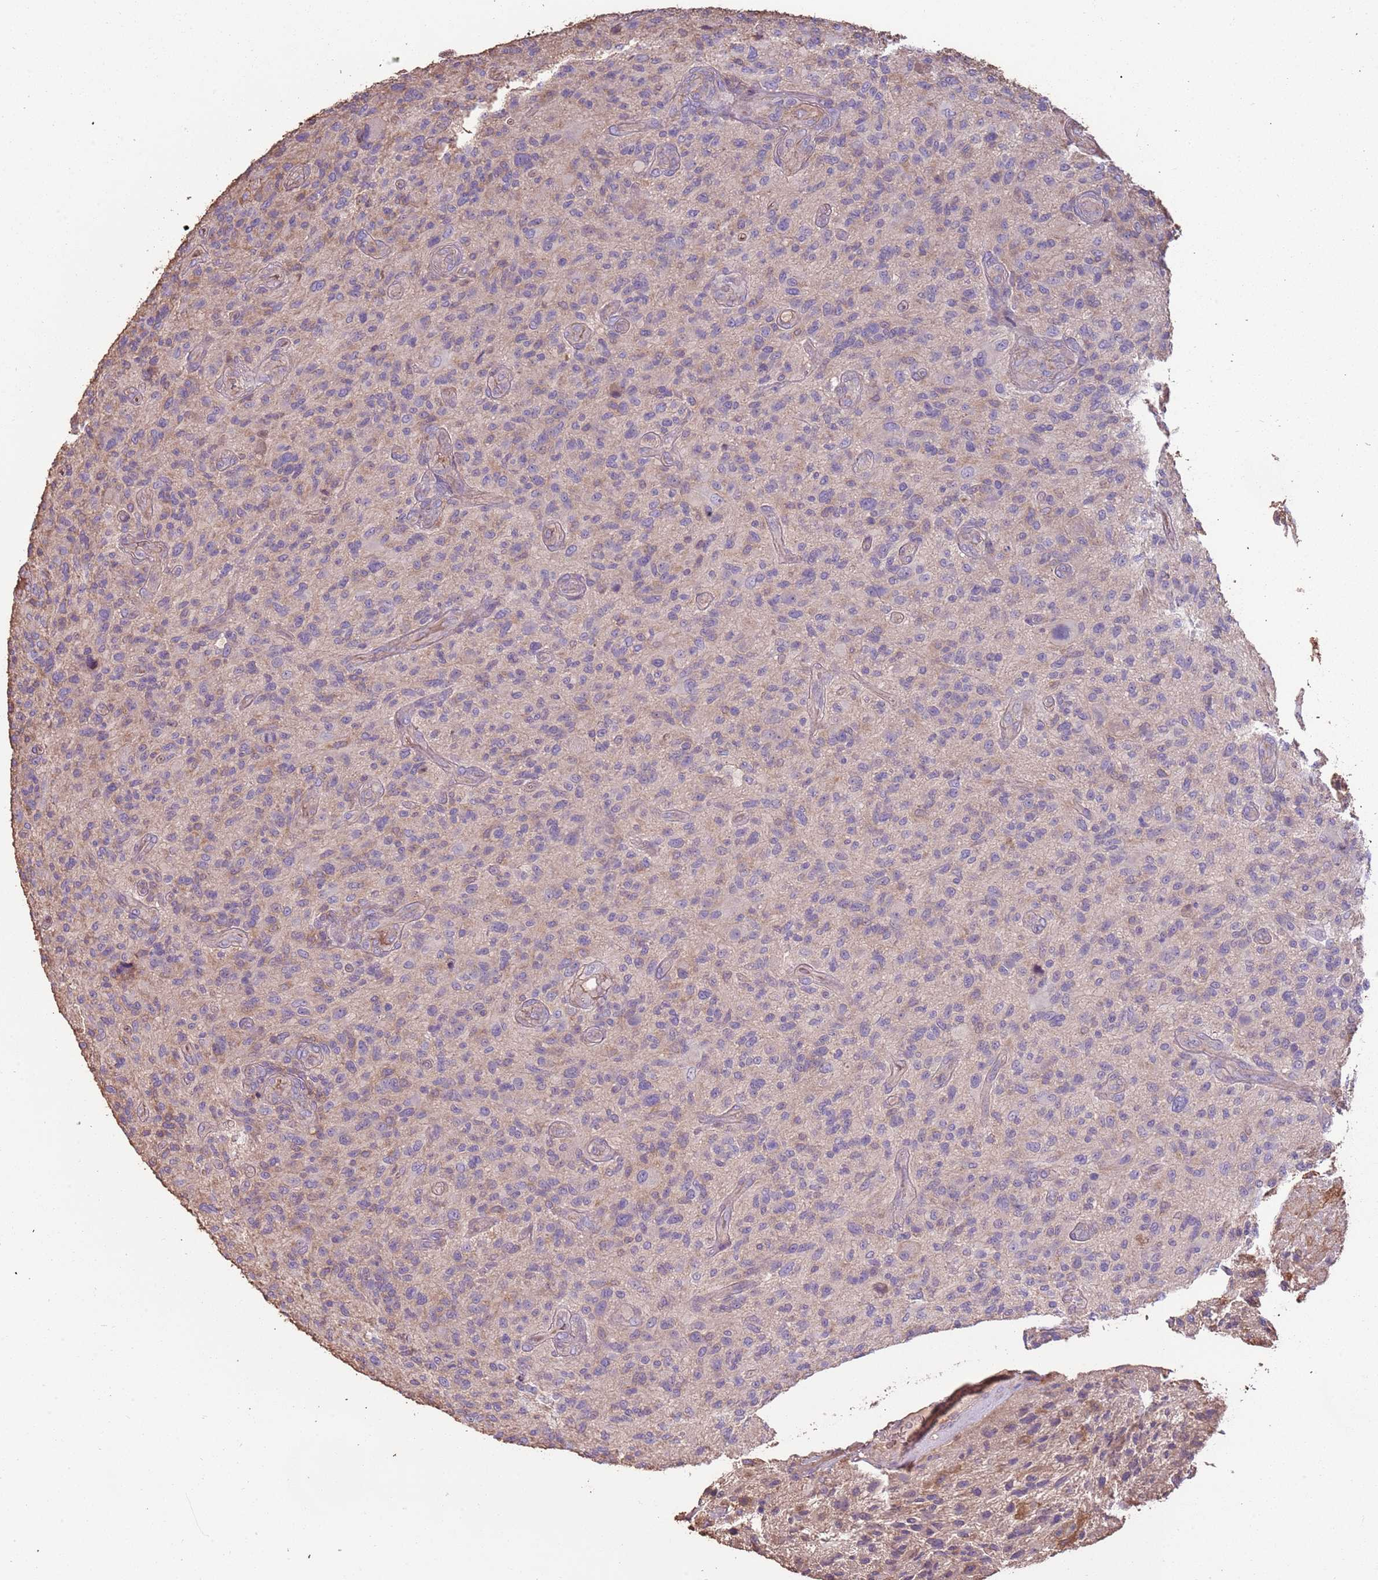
{"staining": {"intensity": "negative", "quantity": "none", "location": "none"}, "tissue": "glioma", "cell_type": "Tumor cells", "image_type": "cancer", "snomed": [{"axis": "morphology", "description": "Glioma, malignant, High grade"}, {"axis": "topography", "description": "Brain"}], "caption": "Tumor cells are negative for protein expression in human malignant high-grade glioma.", "gene": "FECH", "patient": {"sex": "male", "age": 47}}